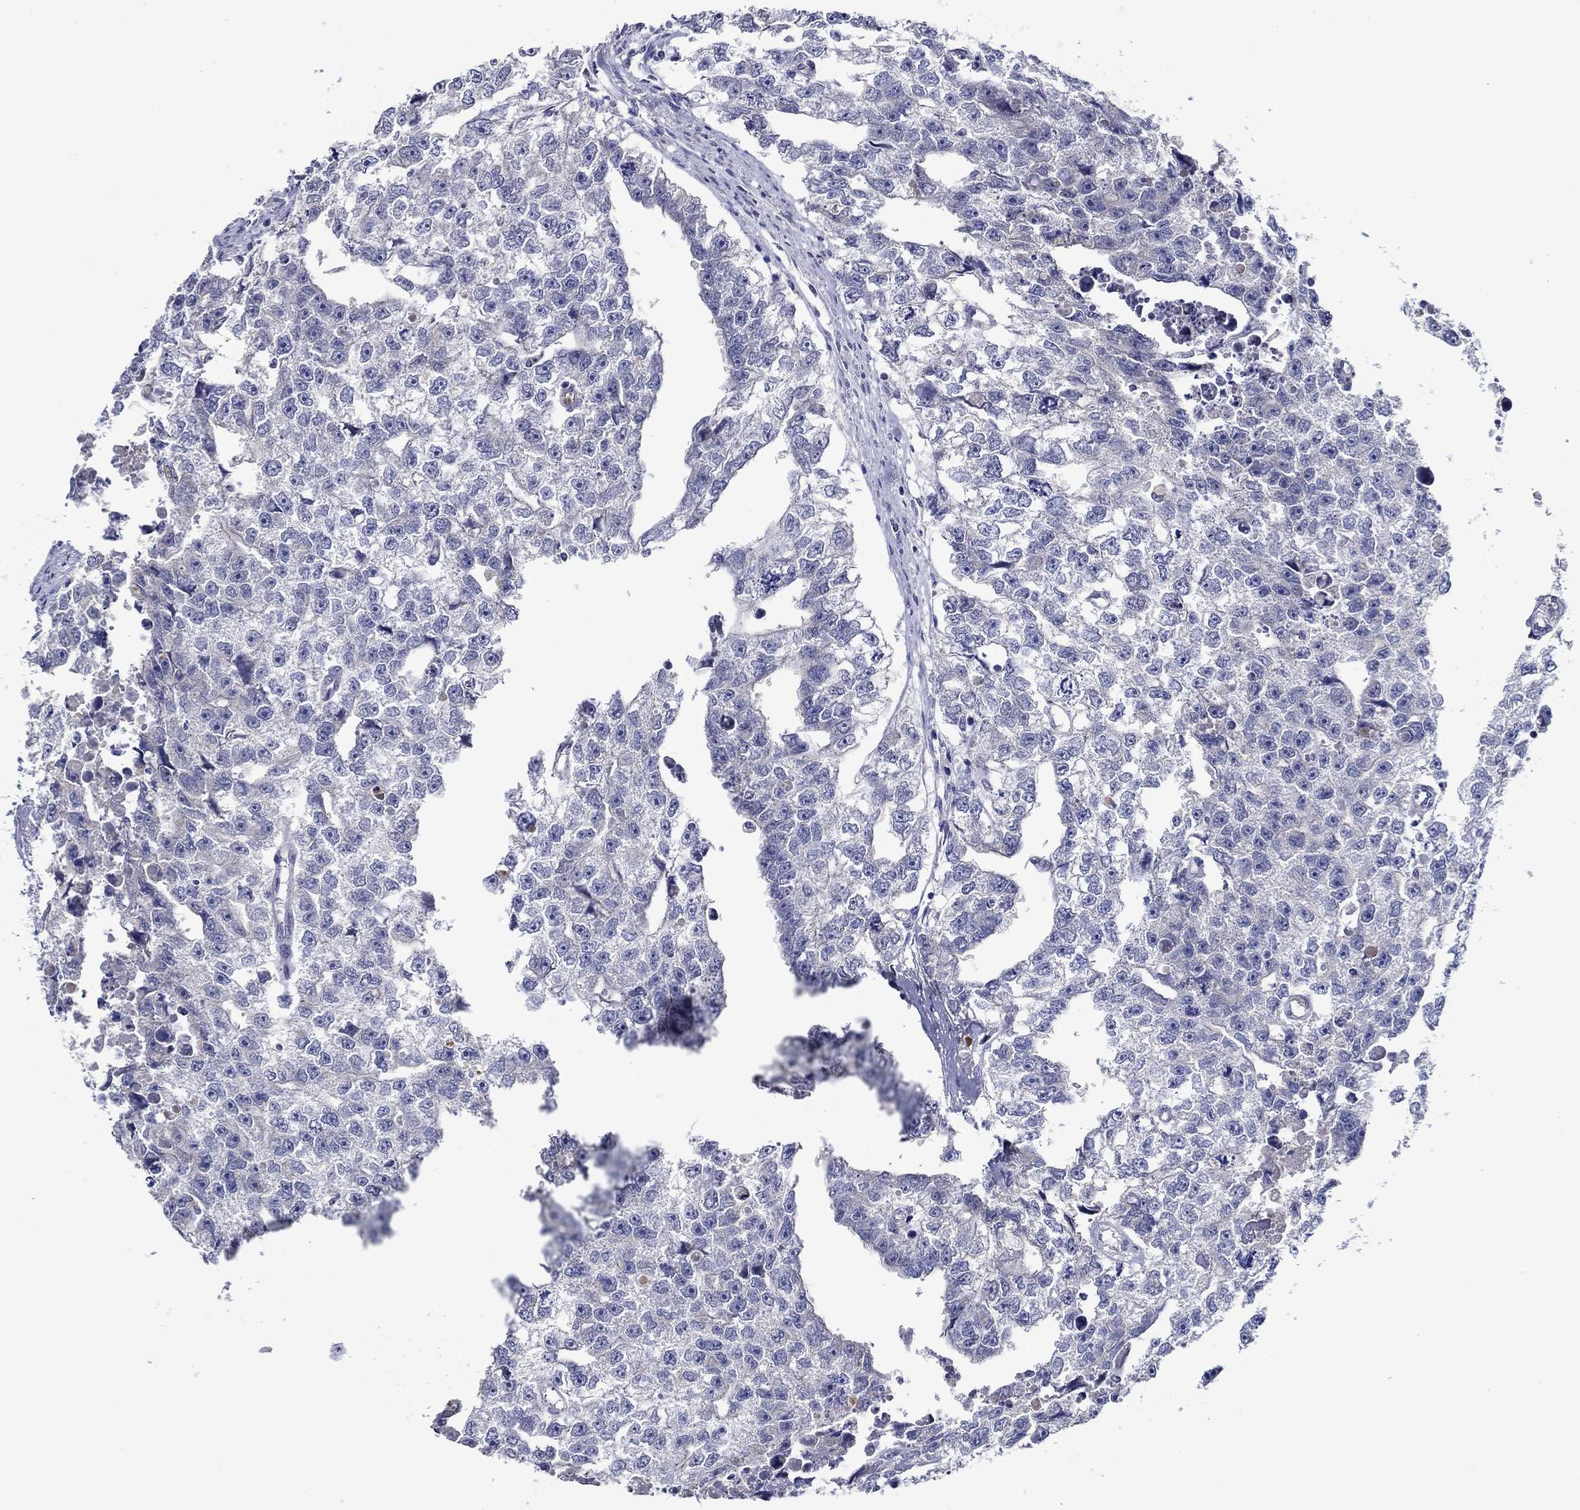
{"staining": {"intensity": "negative", "quantity": "none", "location": "none"}, "tissue": "testis cancer", "cell_type": "Tumor cells", "image_type": "cancer", "snomed": [{"axis": "morphology", "description": "Carcinoma, Embryonal, NOS"}, {"axis": "morphology", "description": "Teratoma, malignant, NOS"}, {"axis": "topography", "description": "Testis"}], "caption": "Image shows no protein positivity in tumor cells of testis cancer tissue.", "gene": "CHIT1", "patient": {"sex": "male", "age": 44}}